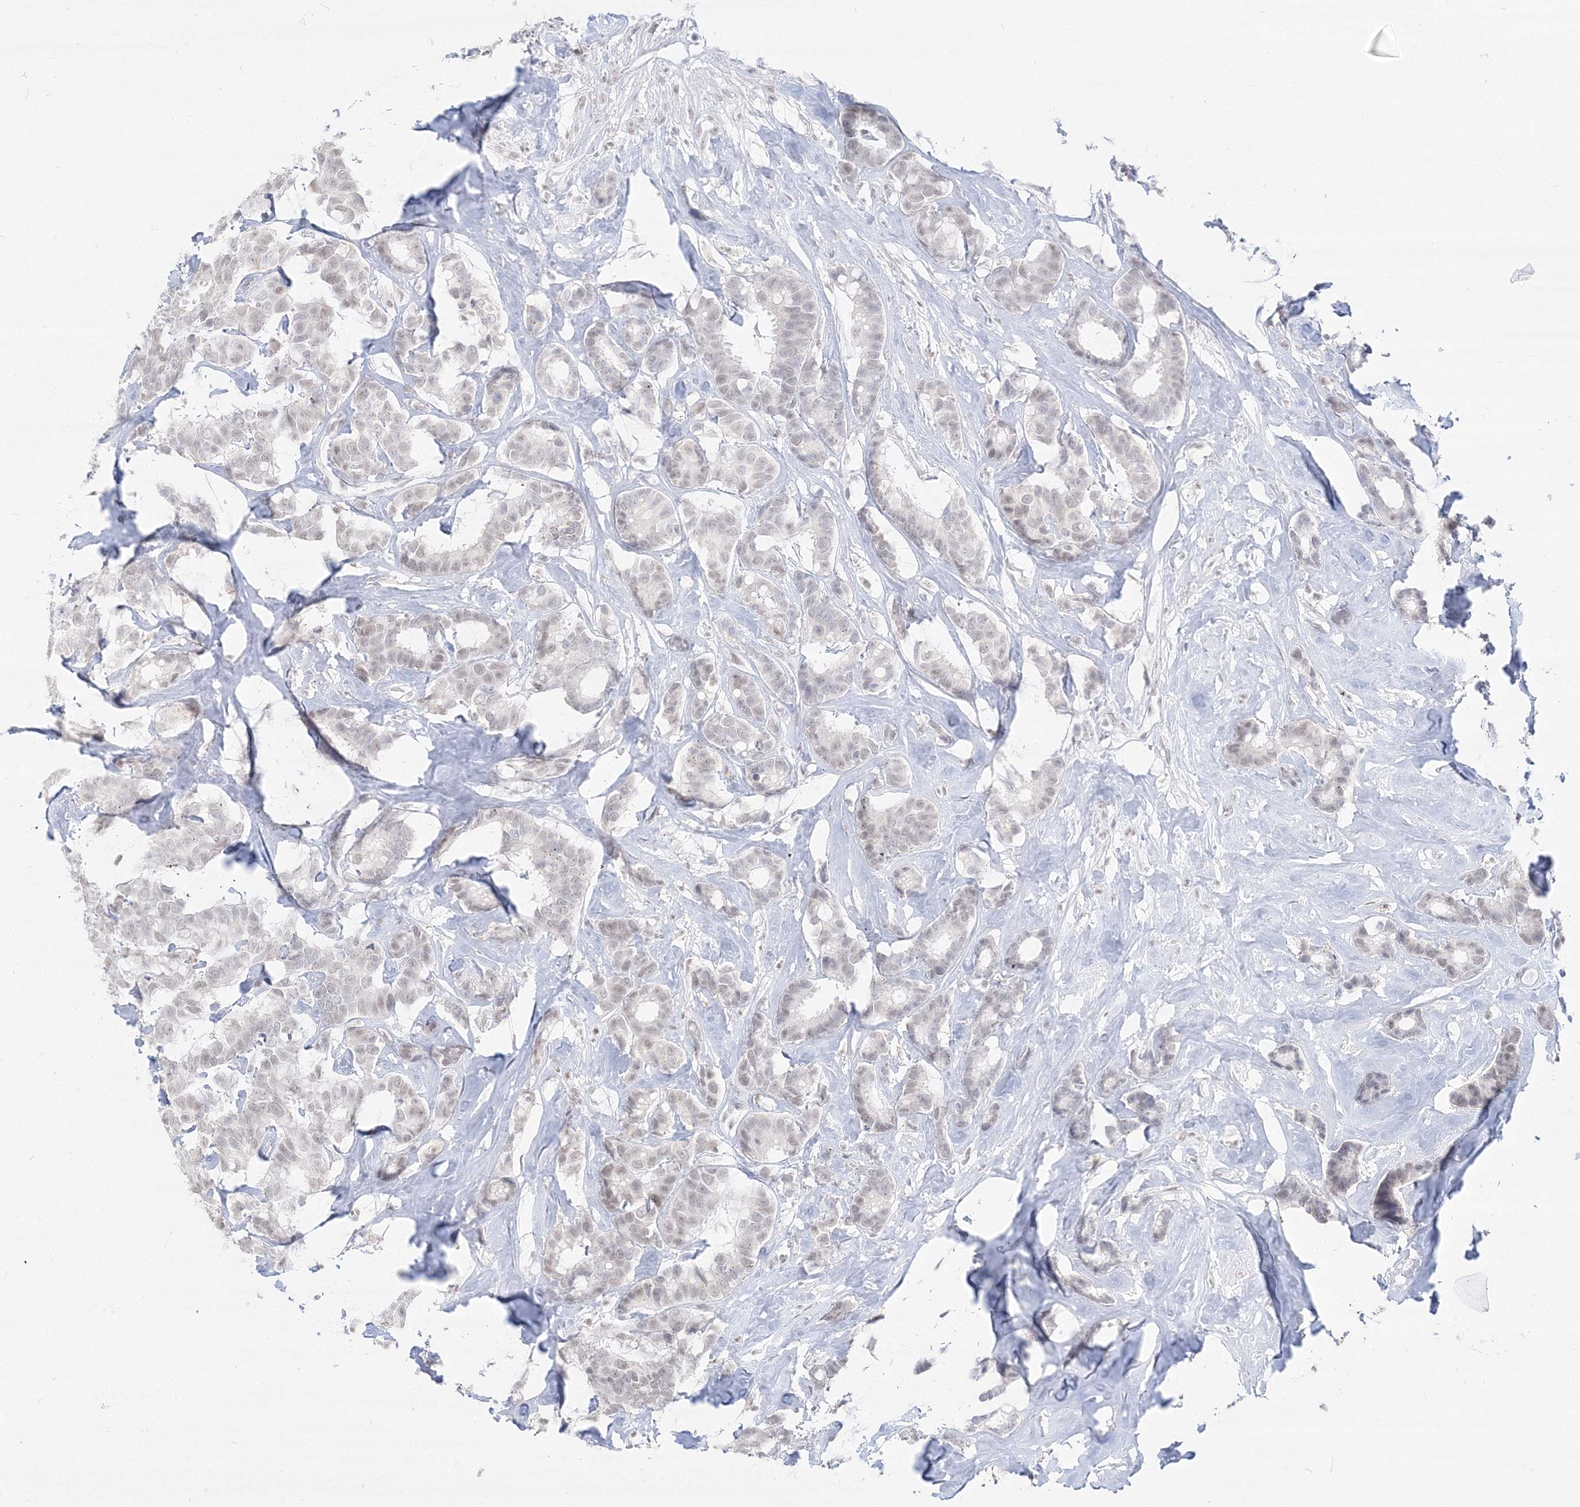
{"staining": {"intensity": "weak", "quantity": "25%-75%", "location": "nuclear"}, "tissue": "breast cancer", "cell_type": "Tumor cells", "image_type": "cancer", "snomed": [{"axis": "morphology", "description": "Duct carcinoma"}, {"axis": "topography", "description": "Breast"}], "caption": "Brown immunohistochemical staining in human breast cancer exhibits weak nuclear expression in approximately 25%-75% of tumor cells.", "gene": "PPP4R2", "patient": {"sex": "female", "age": 87}}